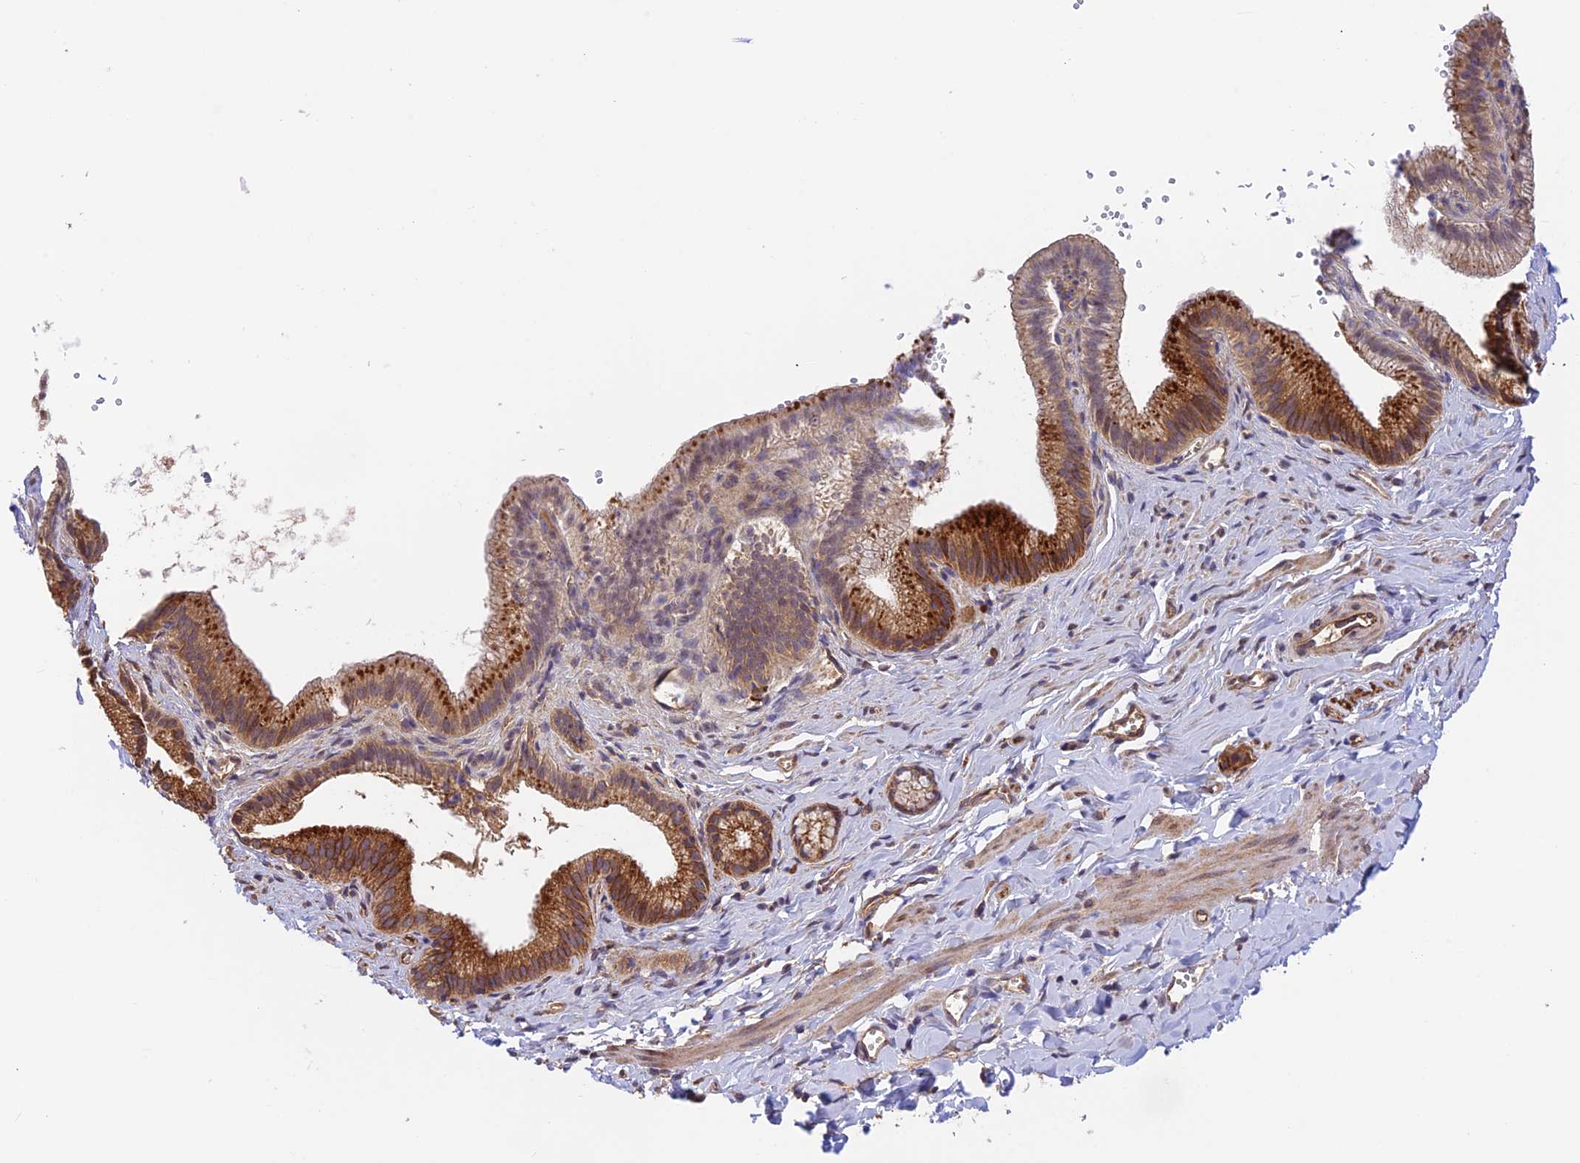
{"staining": {"intensity": "moderate", "quantity": "25%-75%", "location": "cytoplasmic/membranous"}, "tissue": "adipose tissue", "cell_type": "Adipocytes", "image_type": "normal", "snomed": [{"axis": "morphology", "description": "Normal tissue, NOS"}, {"axis": "topography", "description": "Gallbladder"}, {"axis": "topography", "description": "Peripheral nerve tissue"}], "caption": "Immunohistochemistry (IHC) photomicrograph of unremarkable human adipose tissue stained for a protein (brown), which demonstrates medium levels of moderate cytoplasmic/membranous expression in about 25%-75% of adipocytes.", "gene": "EMC3", "patient": {"sex": "male", "age": 38}}